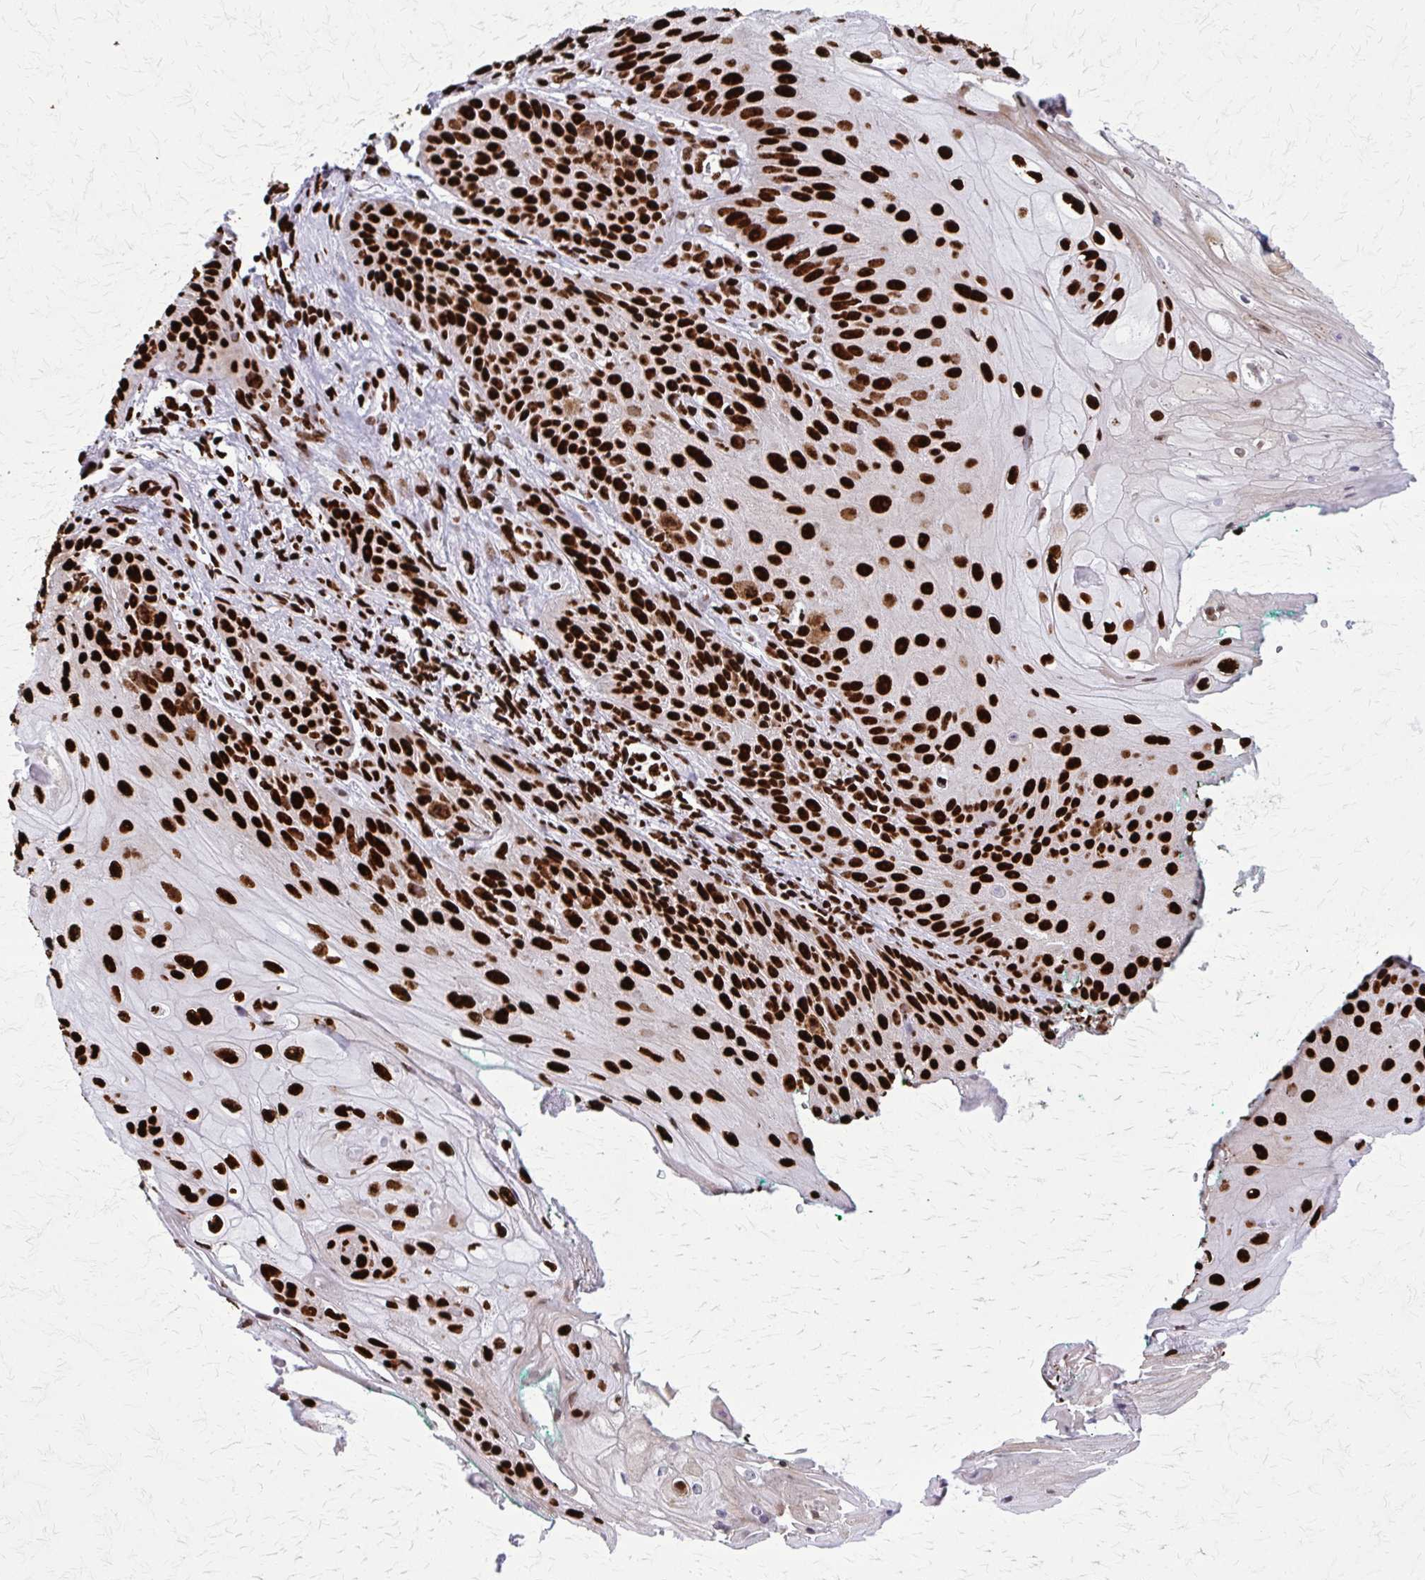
{"staining": {"intensity": "strong", "quantity": ">75%", "location": "nuclear"}, "tissue": "skin cancer", "cell_type": "Tumor cells", "image_type": "cancer", "snomed": [{"axis": "morphology", "description": "Squamous cell carcinoma, NOS"}, {"axis": "topography", "description": "Skin"}, {"axis": "topography", "description": "Vulva"}], "caption": "Tumor cells exhibit high levels of strong nuclear staining in about >75% of cells in squamous cell carcinoma (skin).", "gene": "SFPQ", "patient": {"sex": "female", "age": 76}}